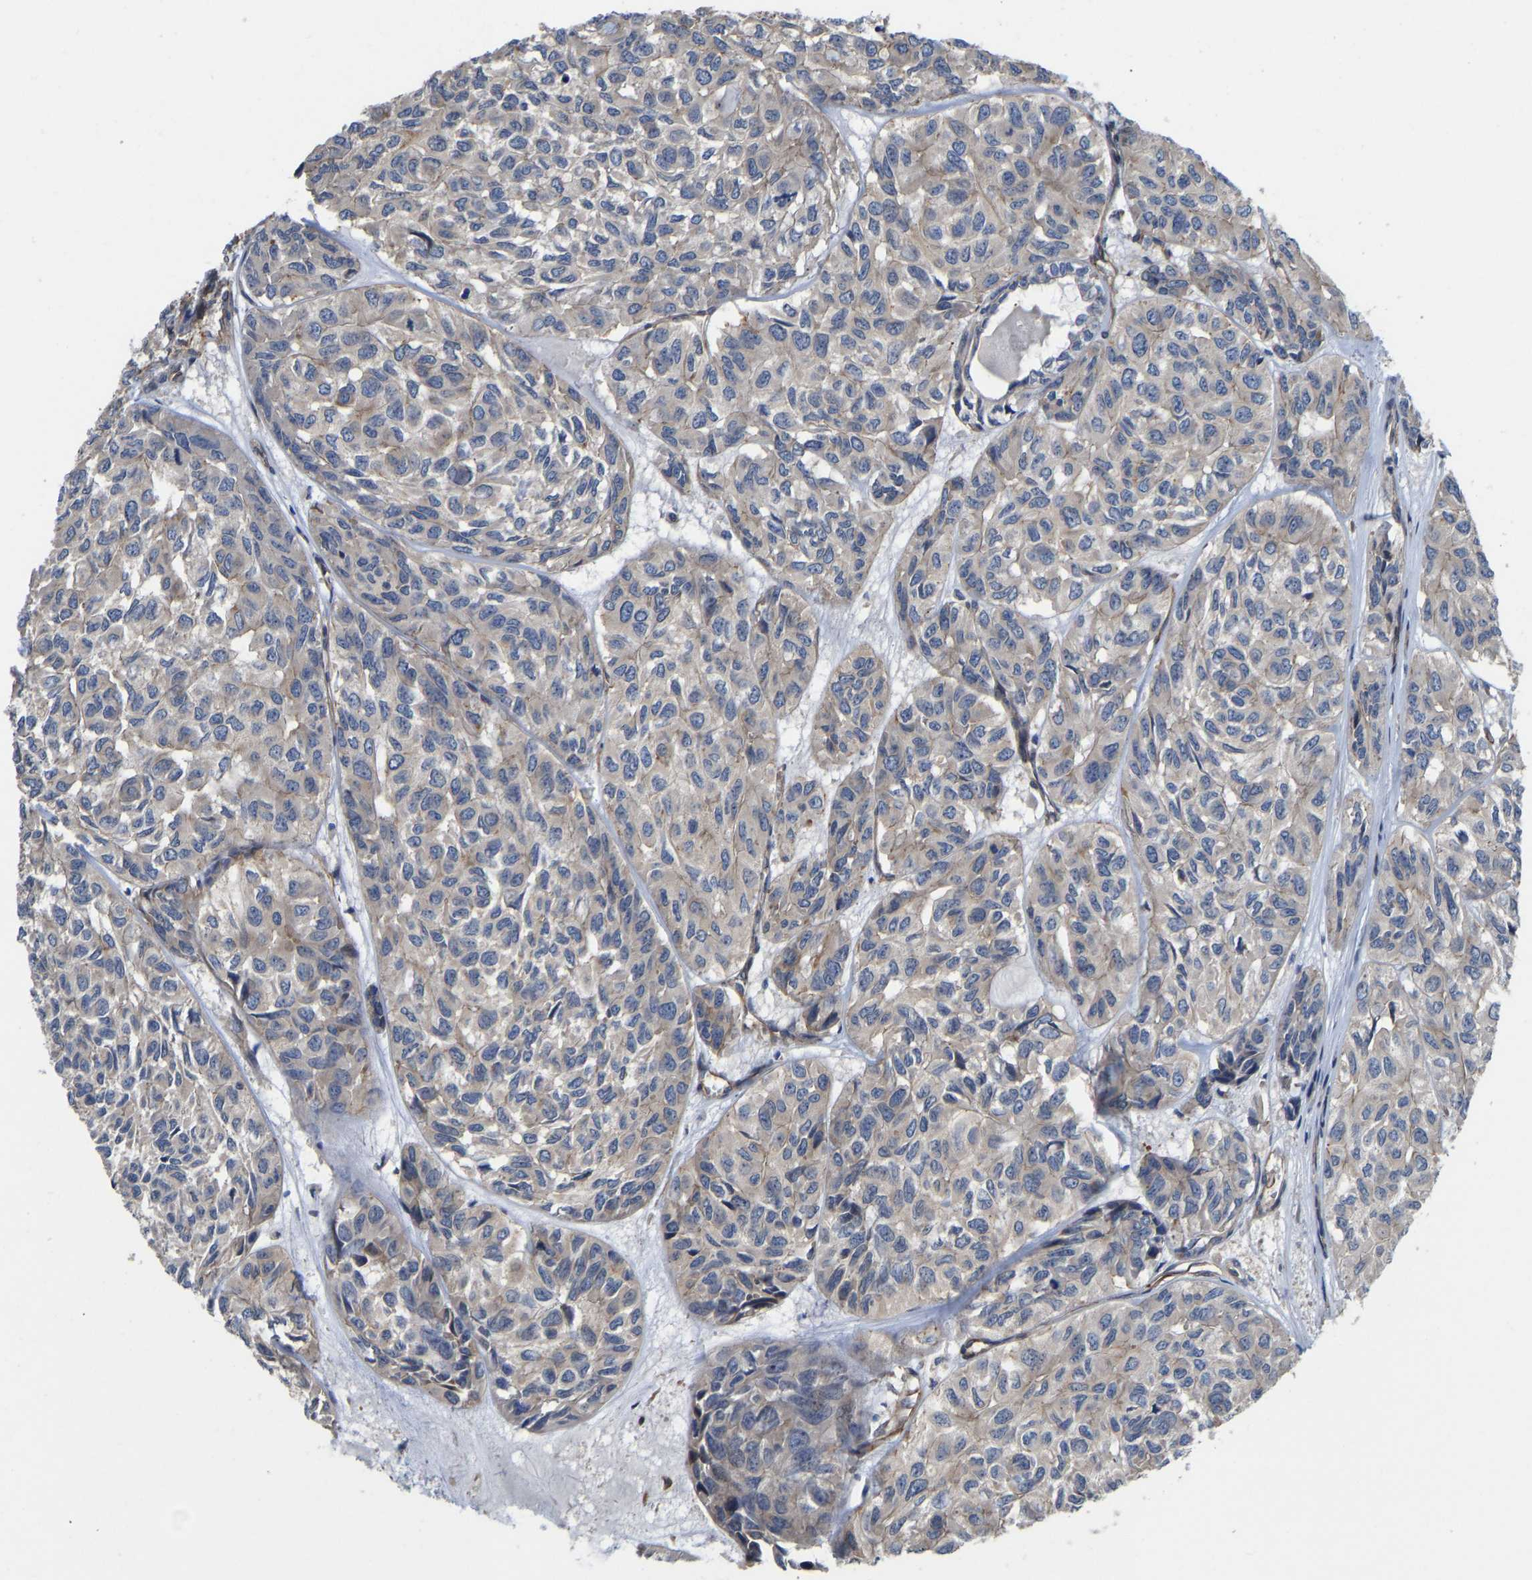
{"staining": {"intensity": "negative", "quantity": "none", "location": "none"}, "tissue": "head and neck cancer", "cell_type": "Tumor cells", "image_type": "cancer", "snomed": [{"axis": "morphology", "description": "Adenocarcinoma, NOS"}, {"axis": "topography", "description": "Salivary gland, NOS"}, {"axis": "topography", "description": "Head-Neck"}], "caption": "Immunohistochemical staining of human adenocarcinoma (head and neck) displays no significant positivity in tumor cells.", "gene": "ELMO2", "patient": {"sex": "female", "age": 76}}